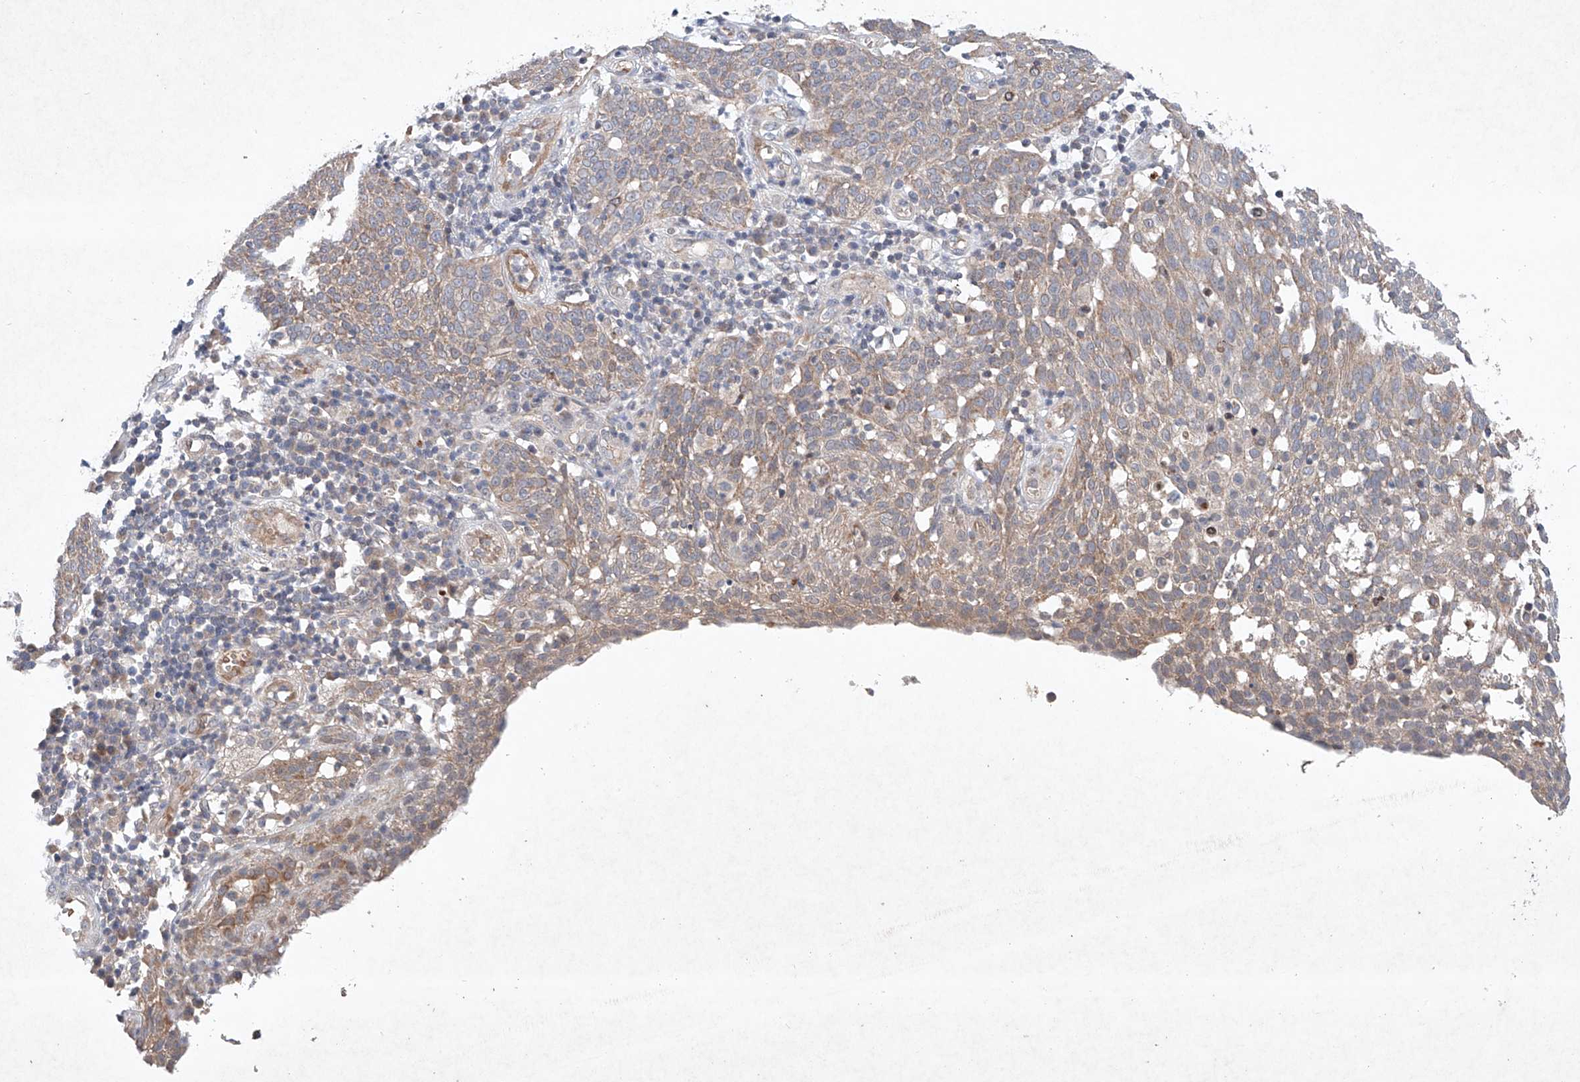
{"staining": {"intensity": "weak", "quantity": "25%-75%", "location": "cytoplasmic/membranous"}, "tissue": "cervical cancer", "cell_type": "Tumor cells", "image_type": "cancer", "snomed": [{"axis": "morphology", "description": "Squamous cell carcinoma, NOS"}, {"axis": "topography", "description": "Cervix"}], "caption": "Immunohistochemical staining of human squamous cell carcinoma (cervical) exhibits low levels of weak cytoplasmic/membranous protein expression in about 25%-75% of tumor cells. Using DAB (3,3'-diaminobenzidine) (brown) and hematoxylin (blue) stains, captured at high magnification using brightfield microscopy.", "gene": "FASTK", "patient": {"sex": "female", "age": 34}}